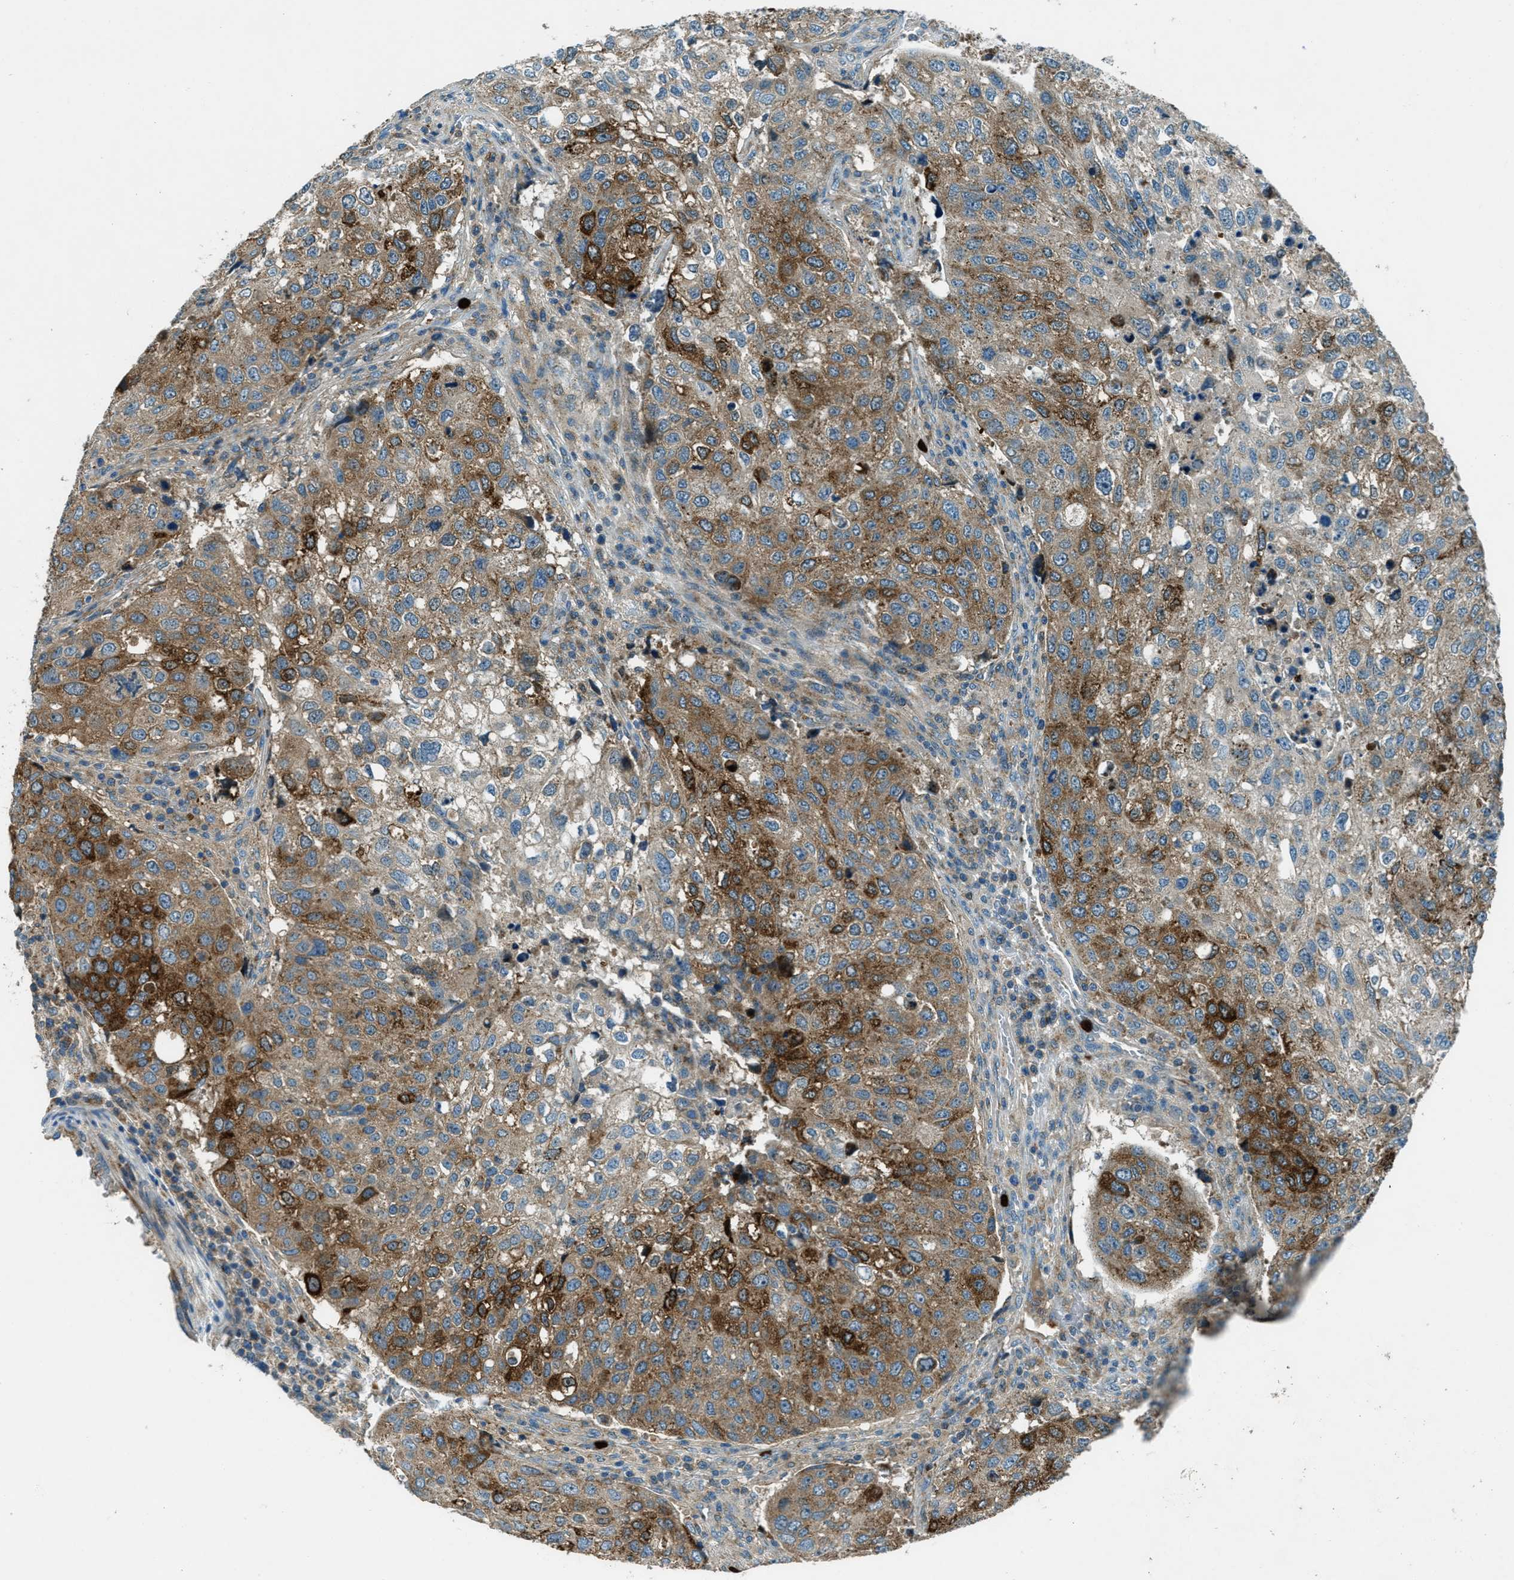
{"staining": {"intensity": "moderate", "quantity": ">75%", "location": "cytoplasmic/membranous"}, "tissue": "urothelial cancer", "cell_type": "Tumor cells", "image_type": "cancer", "snomed": [{"axis": "morphology", "description": "Urothelial carcinoma, High grade"}, {"axis": "topography", "description": "Lymph node"}, {"axis": "topography", "description": "Urinary bladder"}], "caption": "This image demonstrates immunohistochemistry (IHC) staining of urothelial carcinoma (high-grade), with medium moderate cytoplasmic/membranous positivity in approximately >75% of tumor cells.", "gene": "FAR1", "patient": {"sex": "male", "age": 51}}